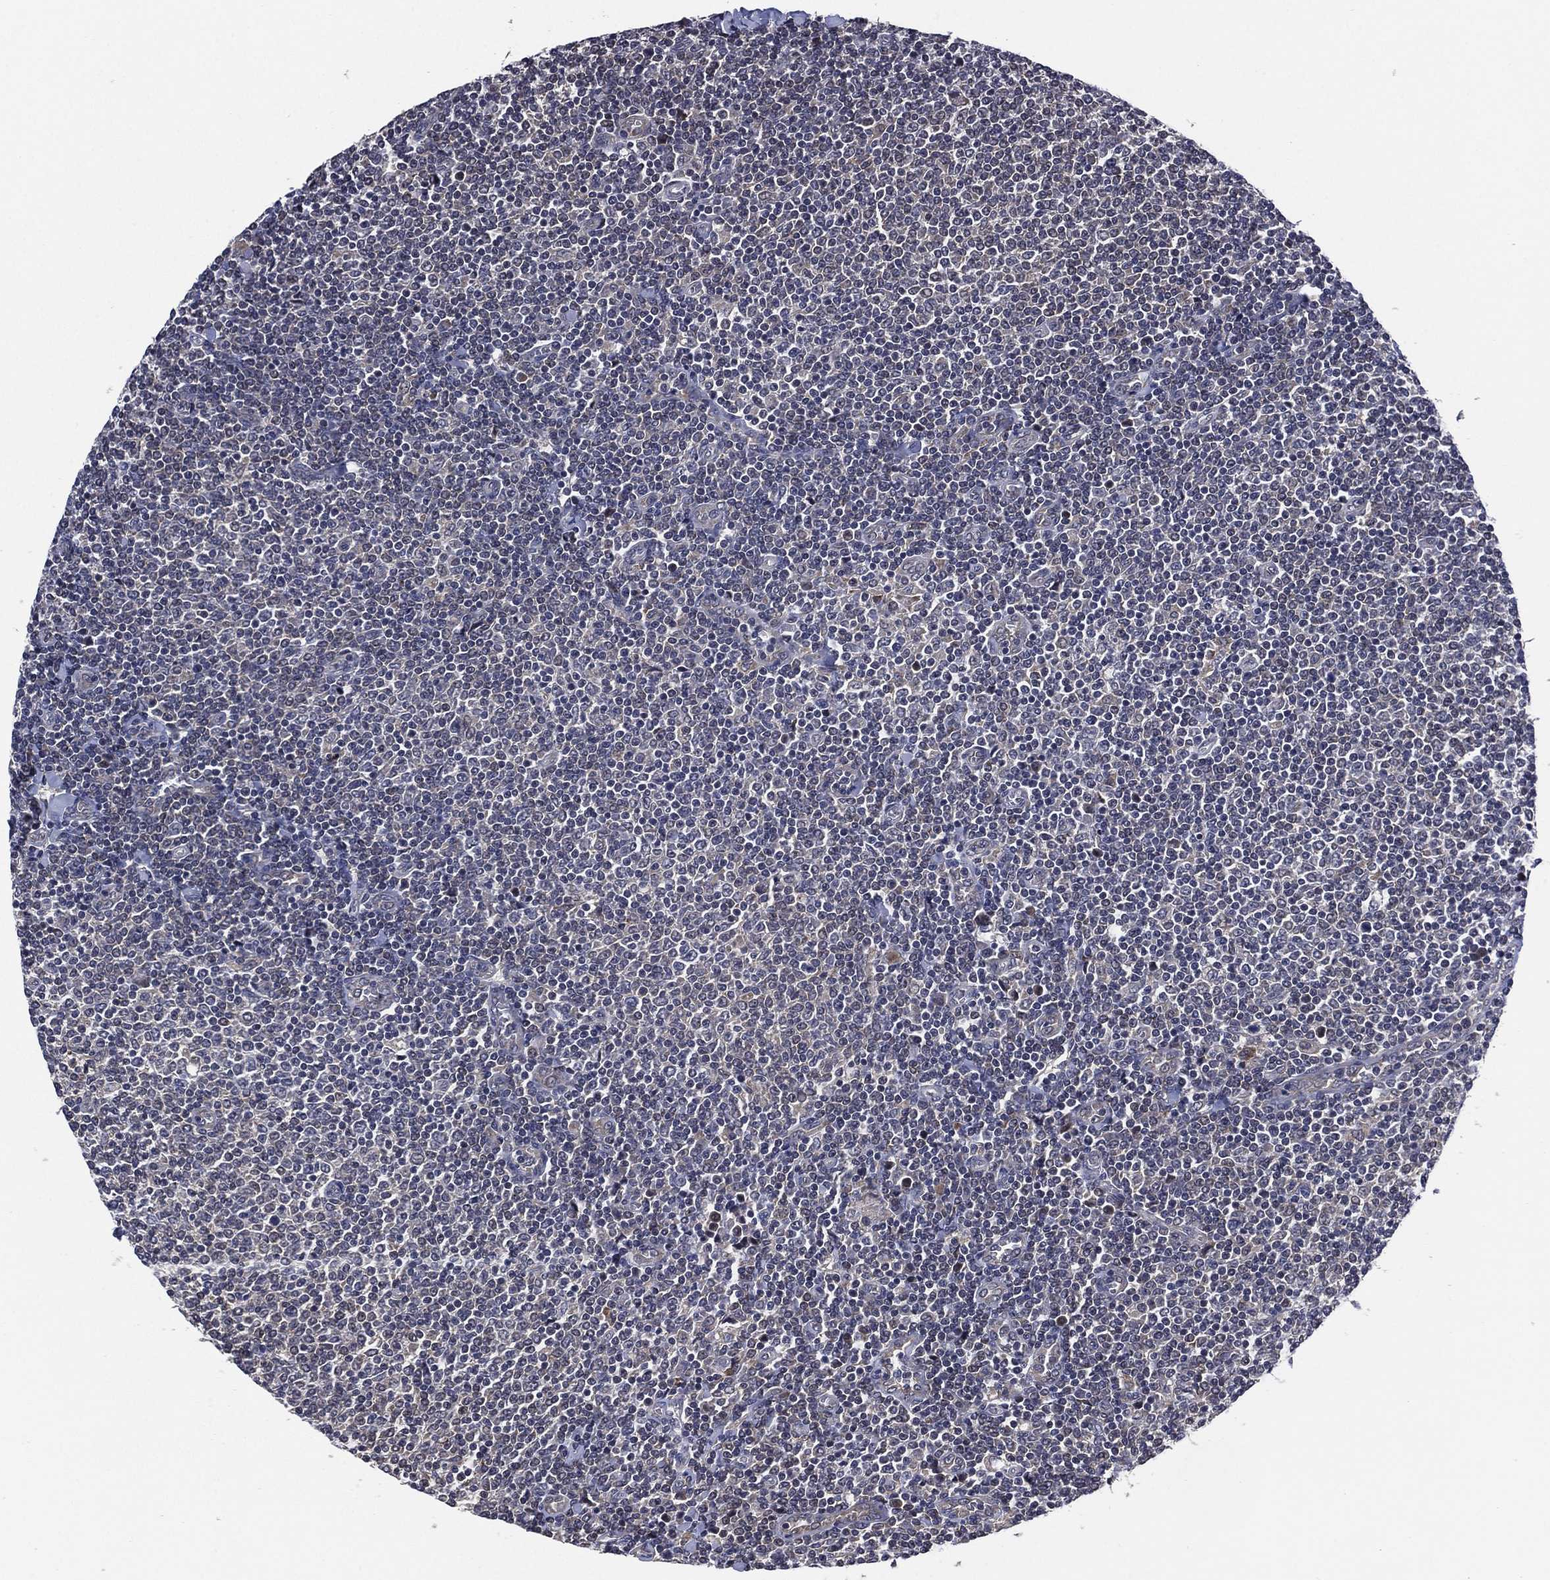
{"staining": {"intensity": "negative", "quantity": "none", "location": "none"}, "tissue": "lymphoma", "cell_type": "Tumor cells", "image_type": "cancer", "snomed": [{"axis": "morphology", "description": "Malignant lymphoma, non-Hodgkin's type, Low grade"}, {"axis": "topography", "description": "Lymph node"}], "caption": "This is an immunohistochemistry histopathology image of malignant lymphoma, non-Hodgkin's type (low-grade). There is no positivity in tumor cells.", "gene": "SELENOO", "patient": {"sex": "male", "age": 52}}